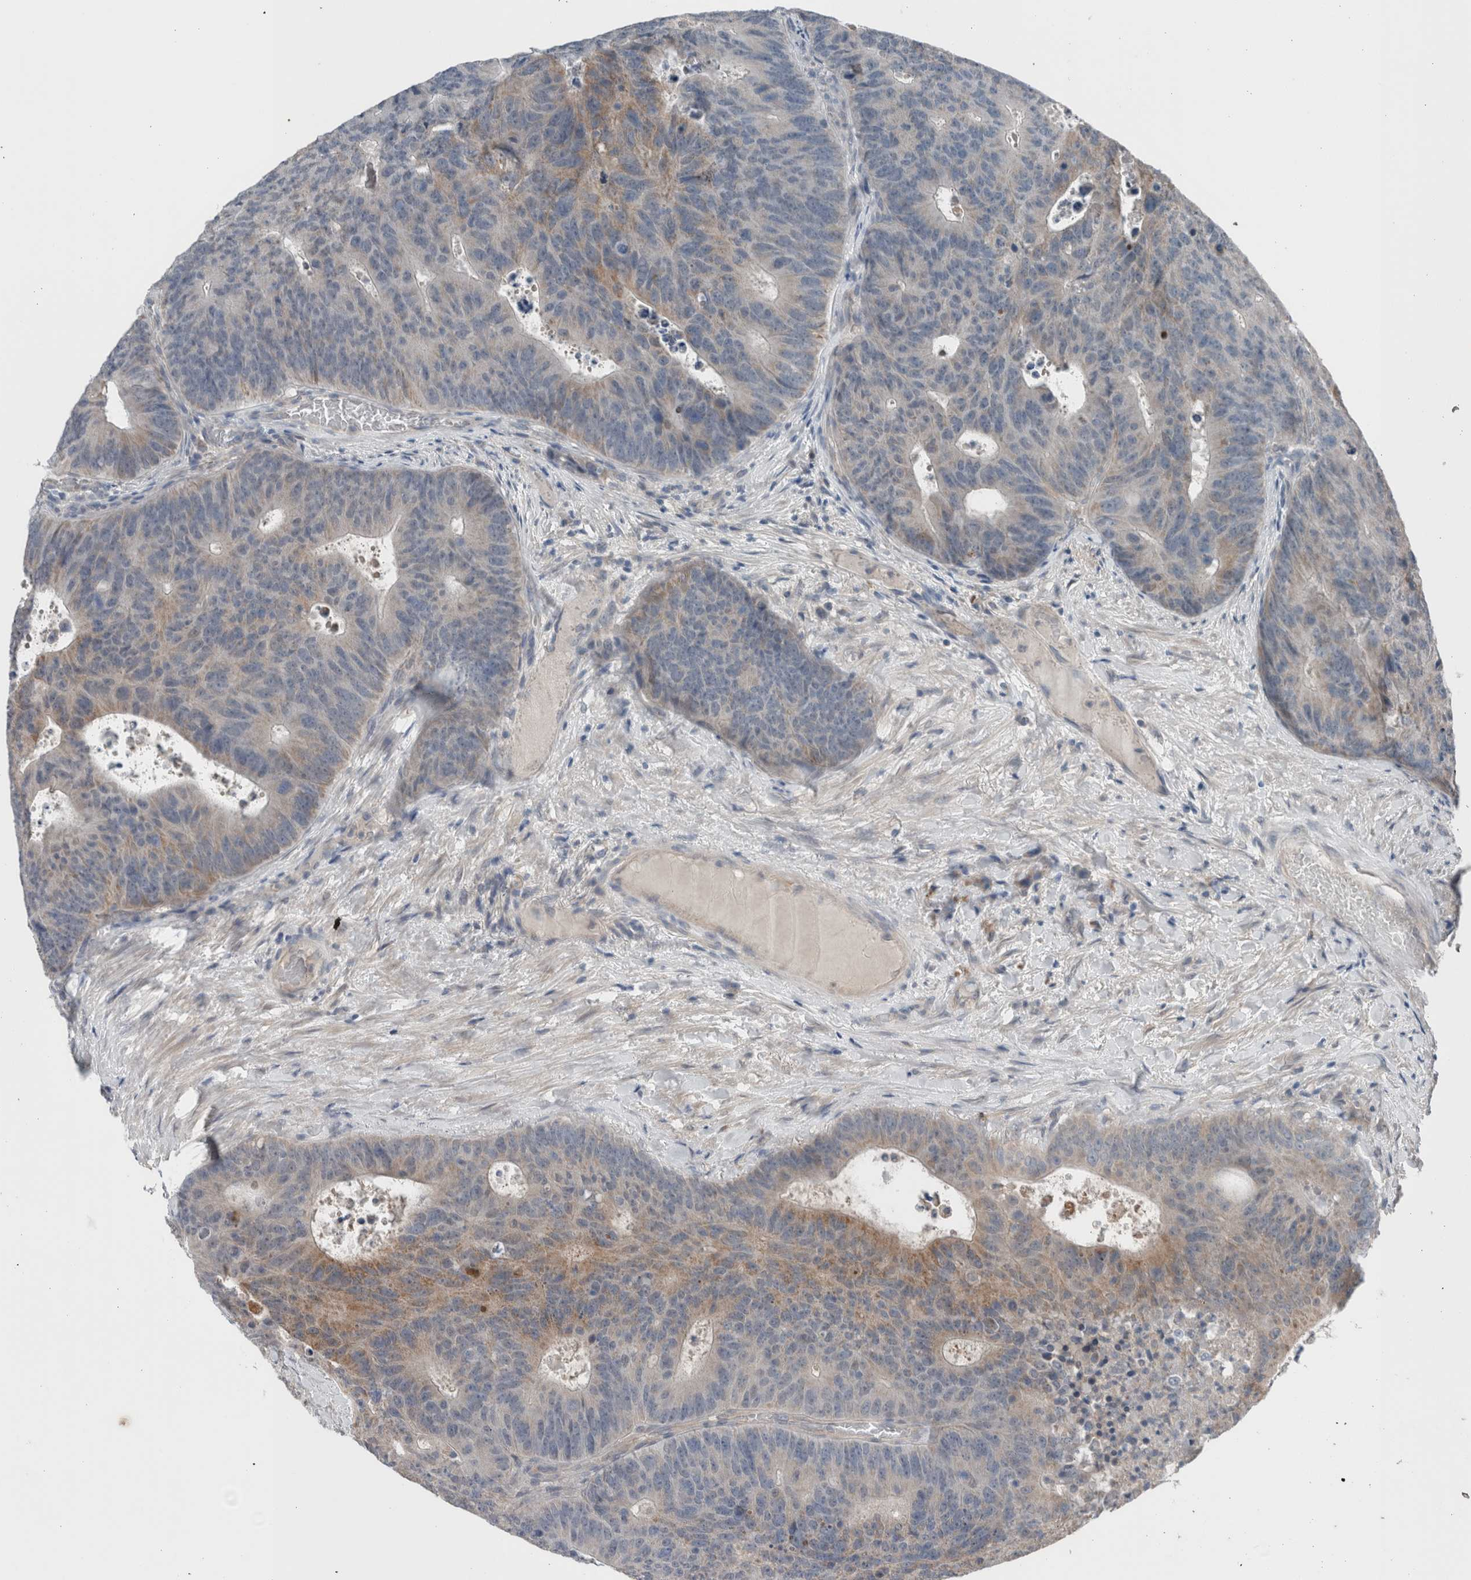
{"staining": {"intensity": "moderate", "quantity": "<25%", "location": "cytoplasmic/membranous"}, "tissue": "colorectal cancer", "cell_type": "Tumor cells", "image_type": "cancer", "snomed": [{"axis": "morphology", "description": "Adenocarcinoma, NOS"}, {"axis": "topography", "description": "Colon"}], "caption": "The image exhibits immunohistochemical staining of colorectal adenocarcinoma. There is moderate cytoplasmic/membranous expression is present in about <25% of tumor cells. (Stains: DAB (3,3'-diaminobenzidine) in brown, nuclei in blue, Microscopy: brightfield microscopy at high magnification).", "gene": "CRNN", "patient": {"sex": "male", "age": 87}}